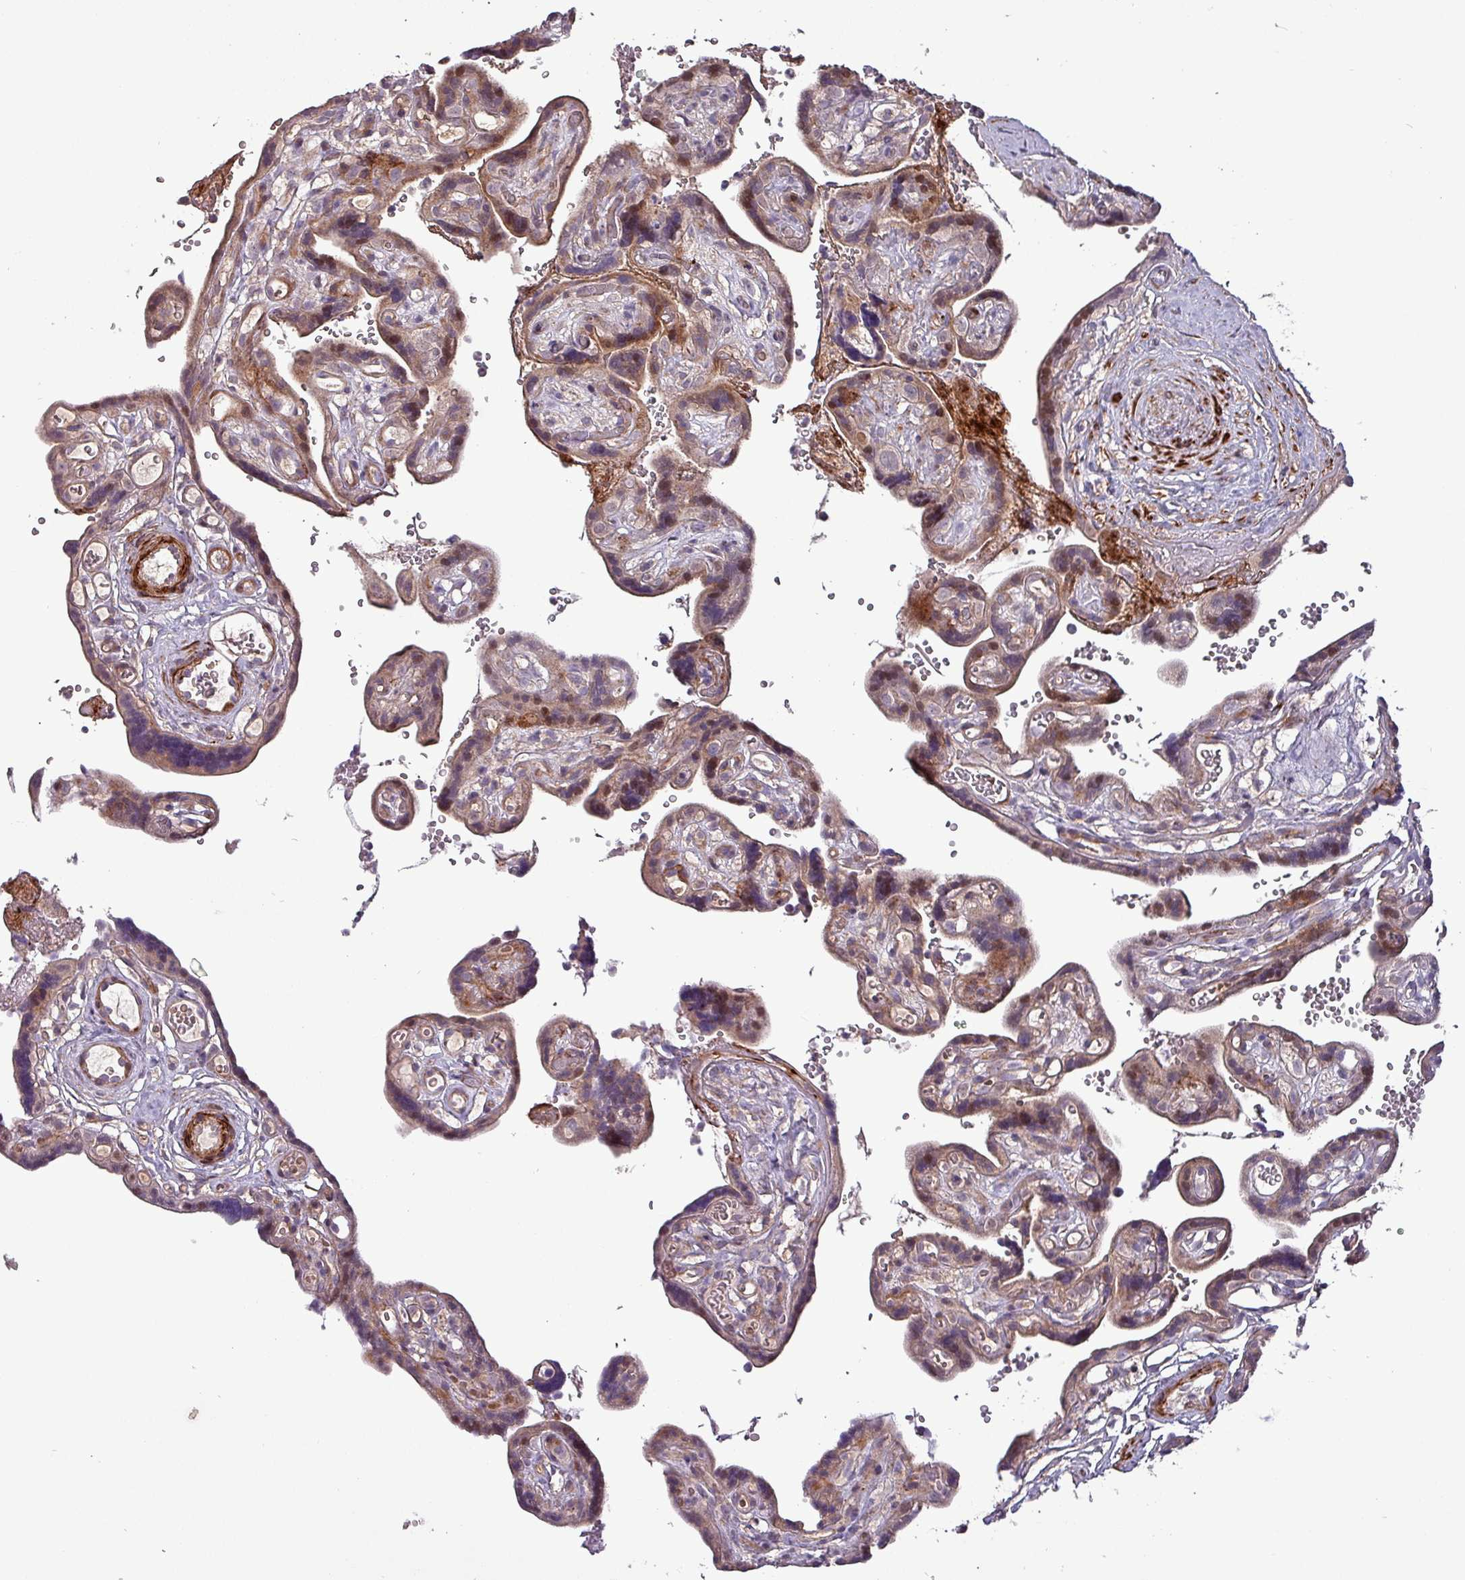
{"staining": {"intensity": "strong", "quantity": "<25%", "location": "cytoplasmic/membranous"}, "tissue": "placenta", "cell_type": "Decidual cells", "image_type": "normal", "snomed": [{"axis": "morphology", "description": "Normal tissue, NOS"}, {"axis": "topography", "description": "Placenta"}], "caption": "Placenta stained for a protein (brown) exhibits strong cytoplasmic/membranous positive positivity in approximately <25% of decidual cells.", "gene": "TPRA1", "patient": {"sex": "female", "age": 30}}